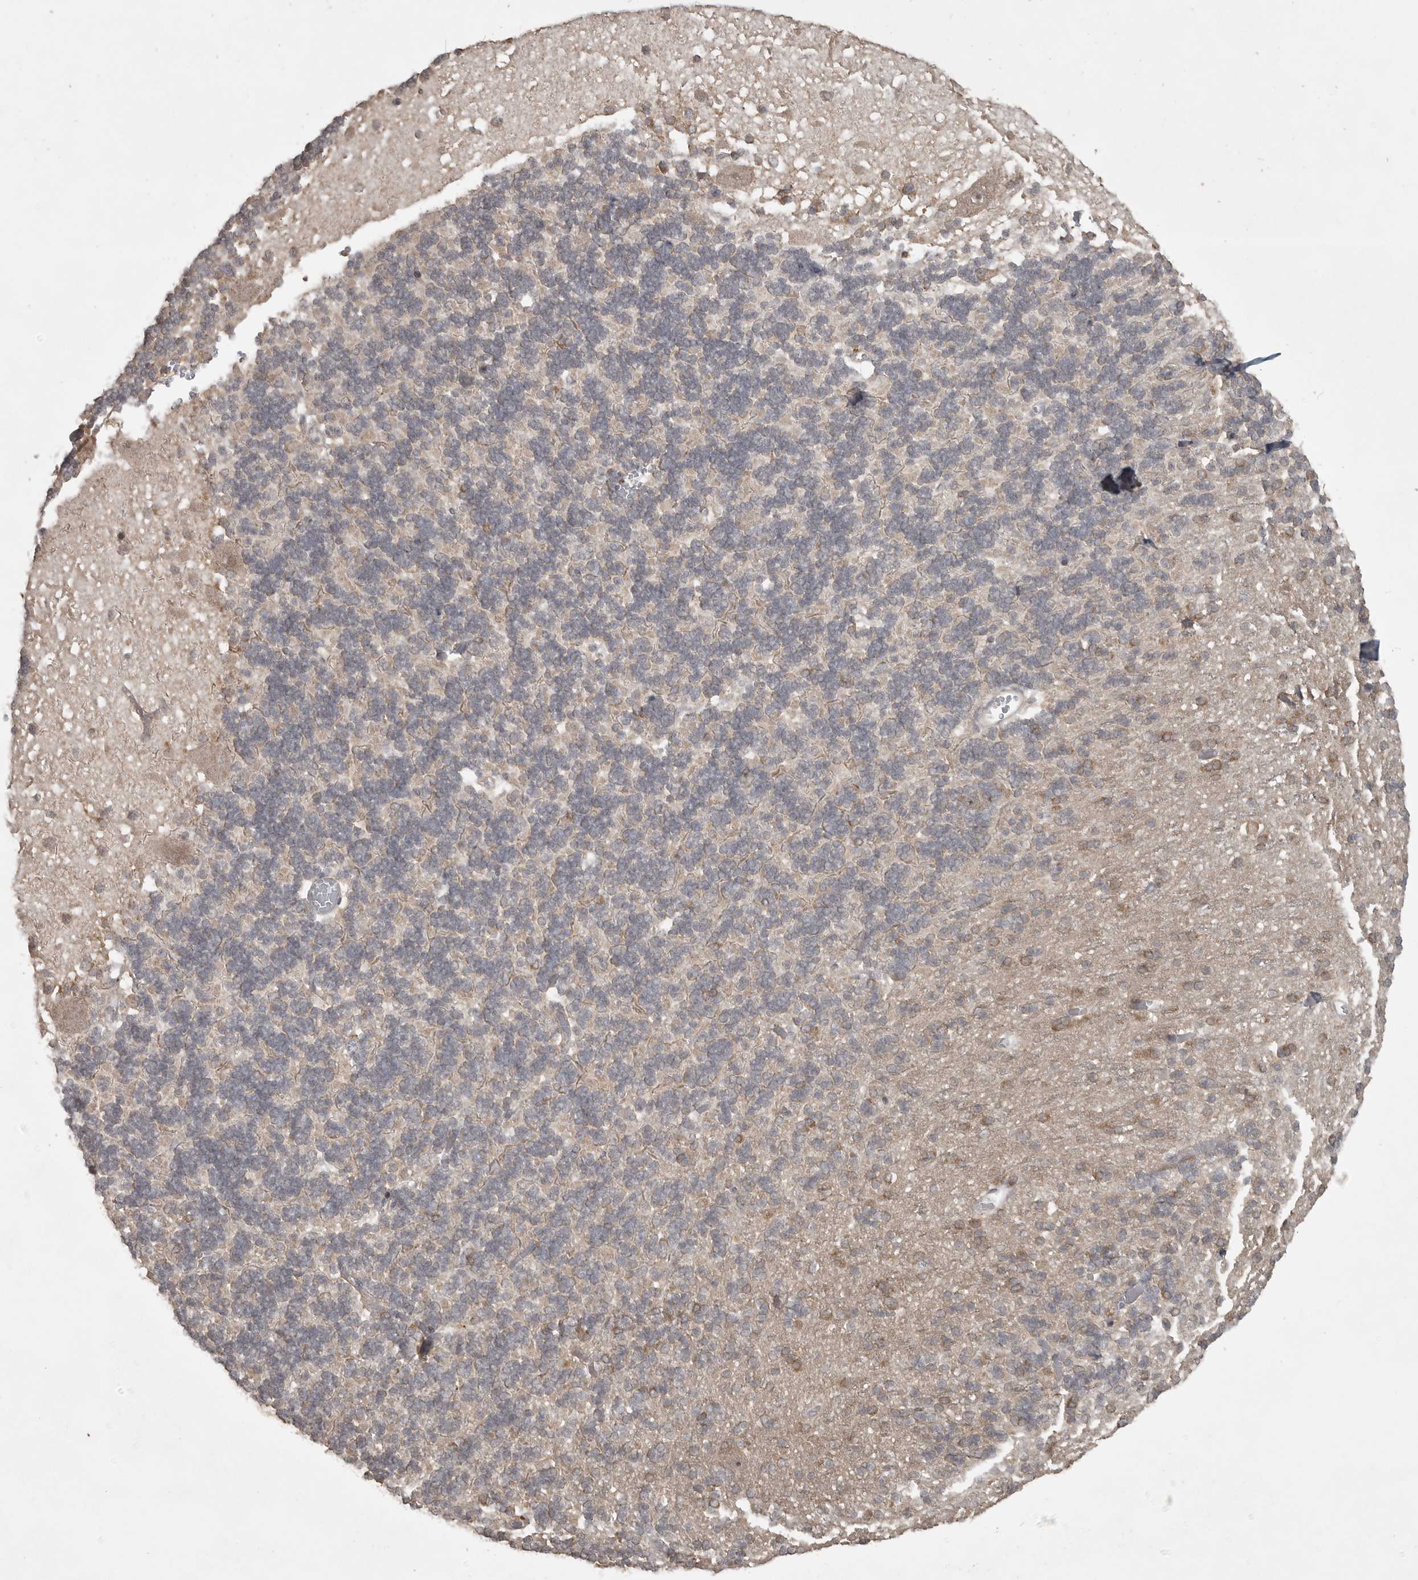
{"staining": {"intensity": "negative", "quantity": "none", "location": "none"}, "tissue": "cerebellum", "cell_type": "Cells in granular layer", "image_type": "normal", "snomed": [{"axis": "morphology", "description": "Normal tissue, NOS"}, {"axis": "topography", "description": "Cerebellum"}], "caption": "Cells in granular layer are negative for brown protein staining in unremarkable cerebellum. (Immunohistochemistry (ihc), brightfield microscopy, high magnification).", "gene": "LLGL1", "patient": {"sex": "male", "age": 37}}